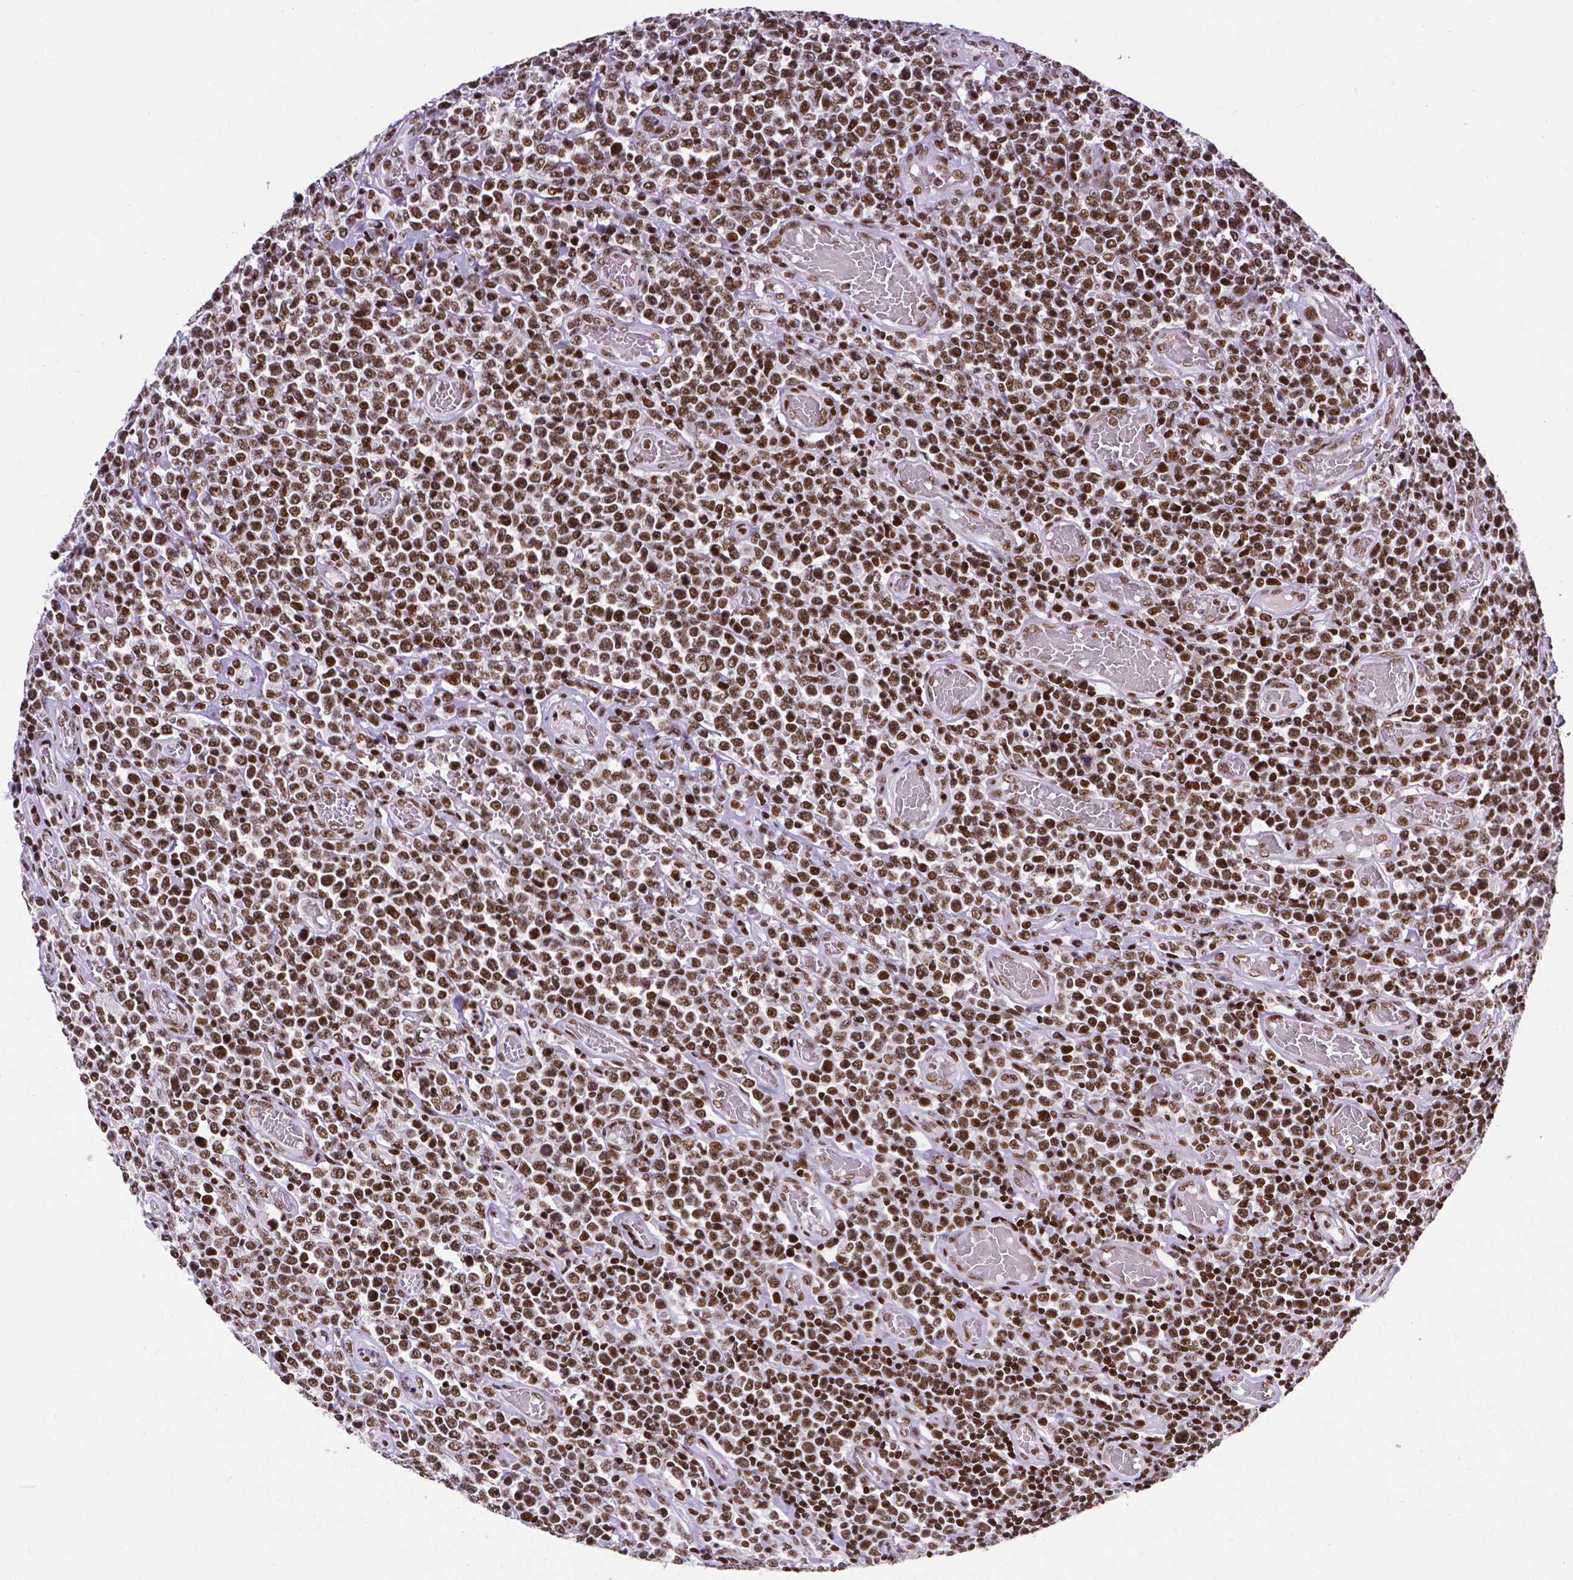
{"staining": {"intensity": "strong", "quantity": ">75%", "location": "nuclear"}, "tissue": "lymphoma", "cell_type": "Tumor cells", "image_type": "cancer", "snomed": [{"axis": "morphology", "description": "Malignant lymphoma, non-Hodgkin's type, High grade"}, {"axis": "topography", "description": "Soft tissue"}], "caption": "Protein analysis of high-grade malignant lymphoma, non-Hodgkin's type tissue displays strong nuclear positivity in about >75% of tumor cells. The staining was performed using DAB, with brown indicating positive protein expression. Nuclei are stained blue with hematoxylin.", "gene": "CTCF", "patient": {"sex": "female", "age": 56}}